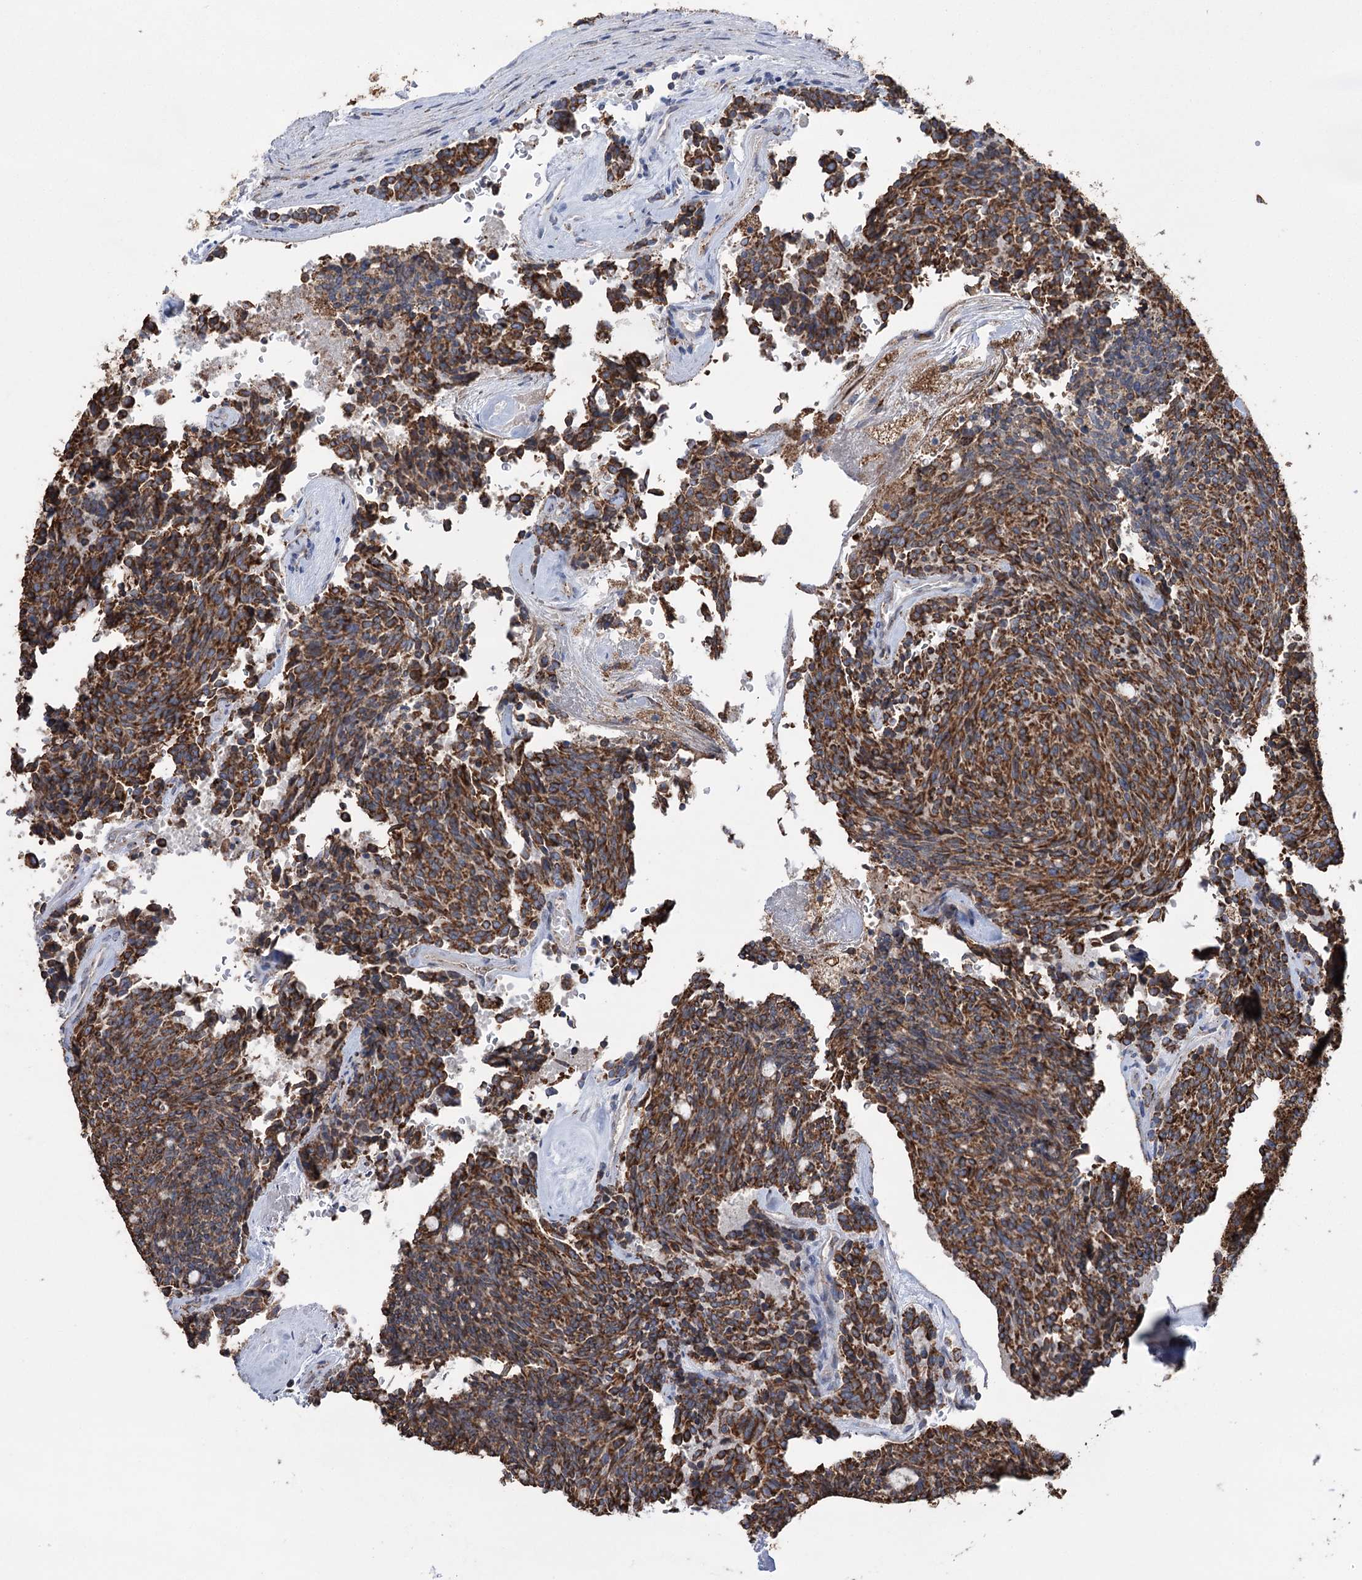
{"staining": {"intensity": "strong", "quantity": ">75%", "location": "cytoplasmic/membranous"}, "tissue": "carcinoid", "cell_type": "Tumor cells", "image_type": "cancer", "snomed": [{"axis": "morphology", "description": "Carcinoid, malignant, NOS"}, {"axis": "topography", "description": "Pancreas"}], "caption": "Brown immunohistochemical staining in human malignant carcinoid displays strong cytoplasmic/membranous staining in approximately >75% of tumor cells.", "gene": "TRIM71", "patient": {"sex": "female", "age": 54}}